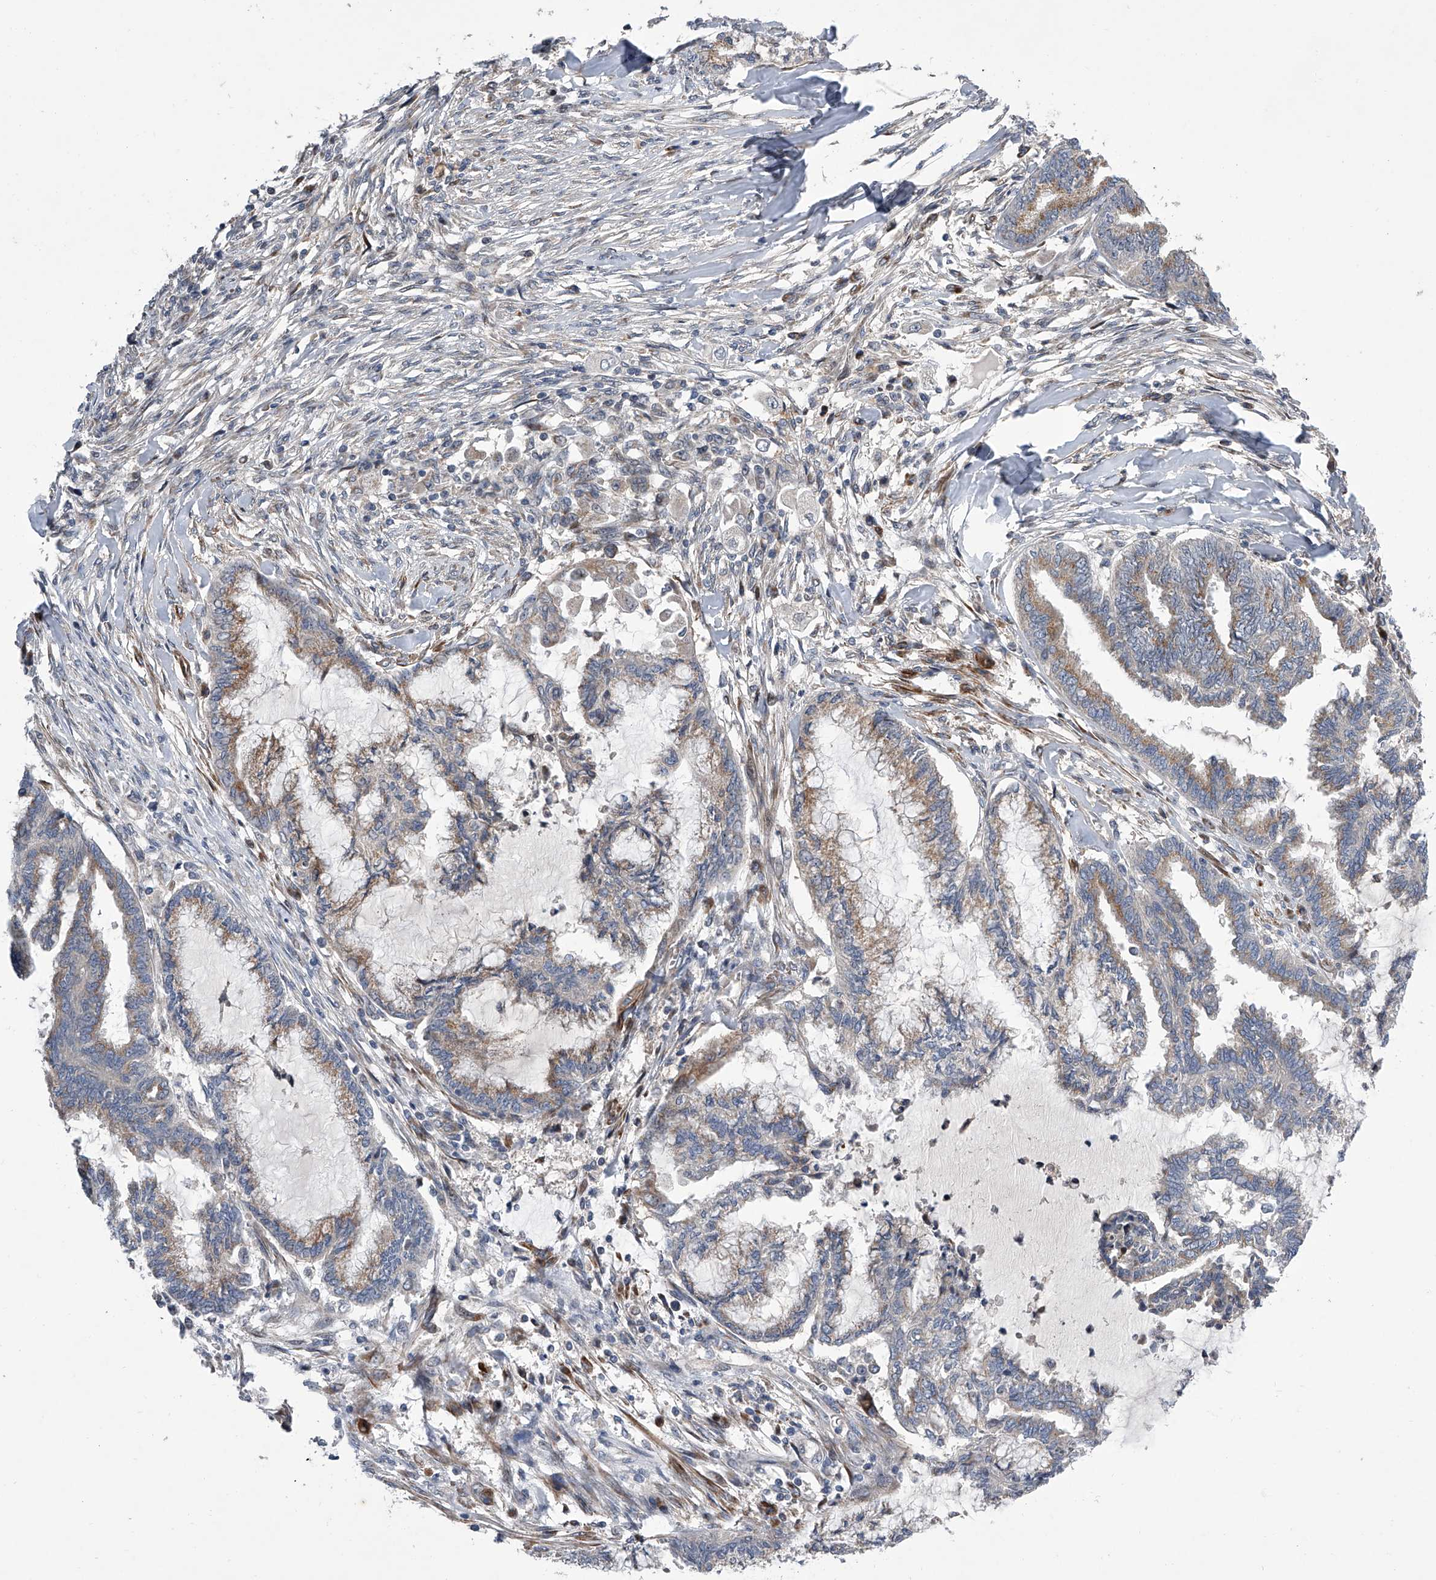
{"staining": {"intensity": "moderate", "quantity": "25%-75%", "location": "cytoplasmic/membranous"}, "tissue": "endometrial cancer", "cell_type": "Tumor cells", "image_type": "cancer", "snomed": [{"axis": "morphology", "description": "Adenocarcinoma, NOS"}, {"axis": "topography", "description": "Endometrium"}], "caption": "Protein analysis of endometrial cancer tissue displays moderate cytoplasmic/membranous positivity in about 25%-75% of tumor cells. (Brightfield microscopy of DAB IHC at high magnification).", "gene": "DLGAP2", "patient": {"sex": "female", "age": 86}}